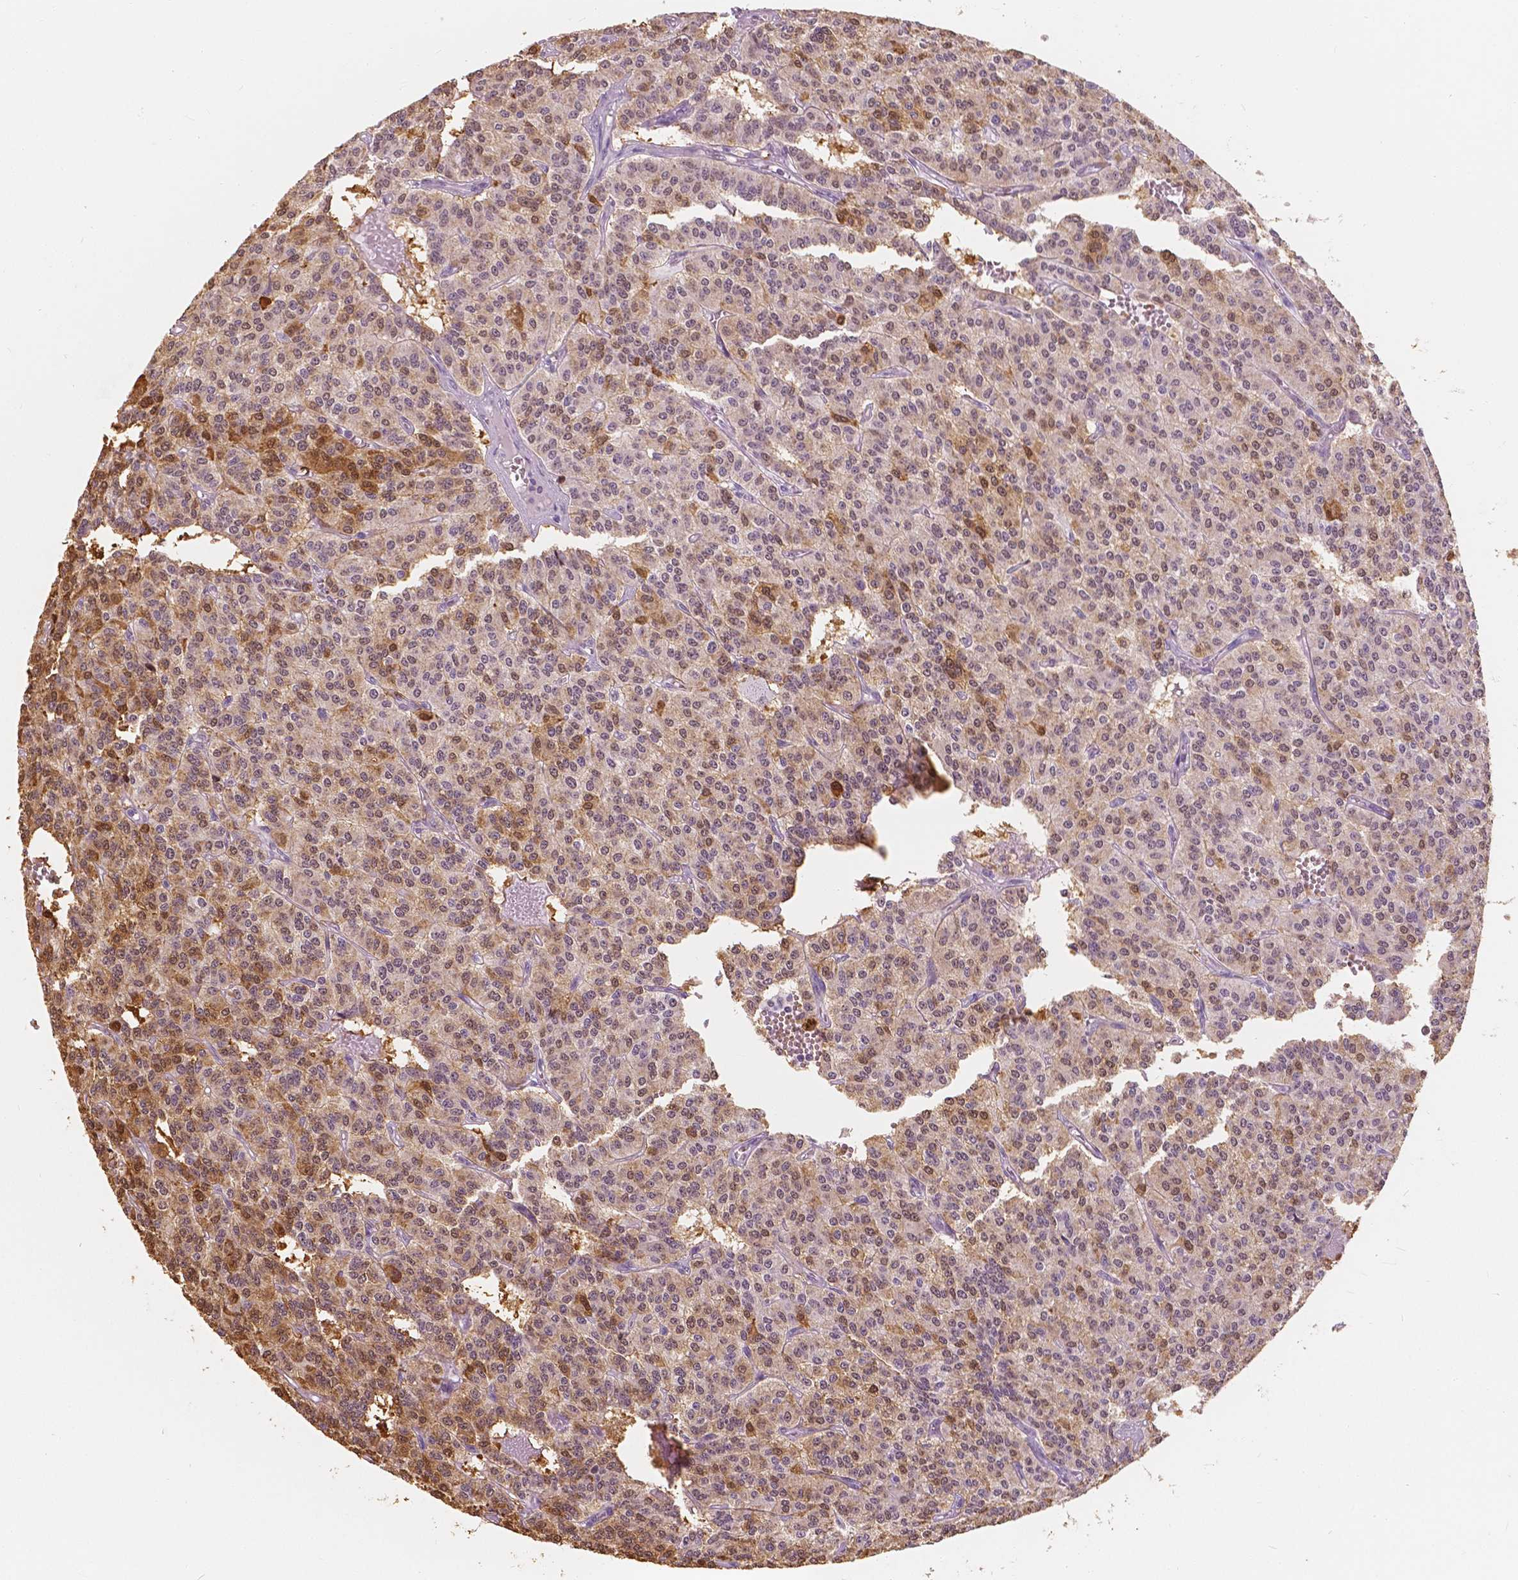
{"staining": {"intensity": "moderate", "quantity": "25%-75%", "location": "cytoplasmic/membranous"}, "tissue": "carcinoid", "cell_type": "Tumor cells", "image_type": "cancer", "snomed": [{"axis": "morphology", "description": "Carcinoid, malignant, NOS"}, {"axis": "topography", "description": "Lung"}], "caption": "Human carcinoid (malignant) stained with a brown dye demonstrates moderate cytoplasmic/membranous positive staining in about 25%-75% of tumor cells.", "gene": "SAT2", "patient": {"sex": "female", "age": 71}}